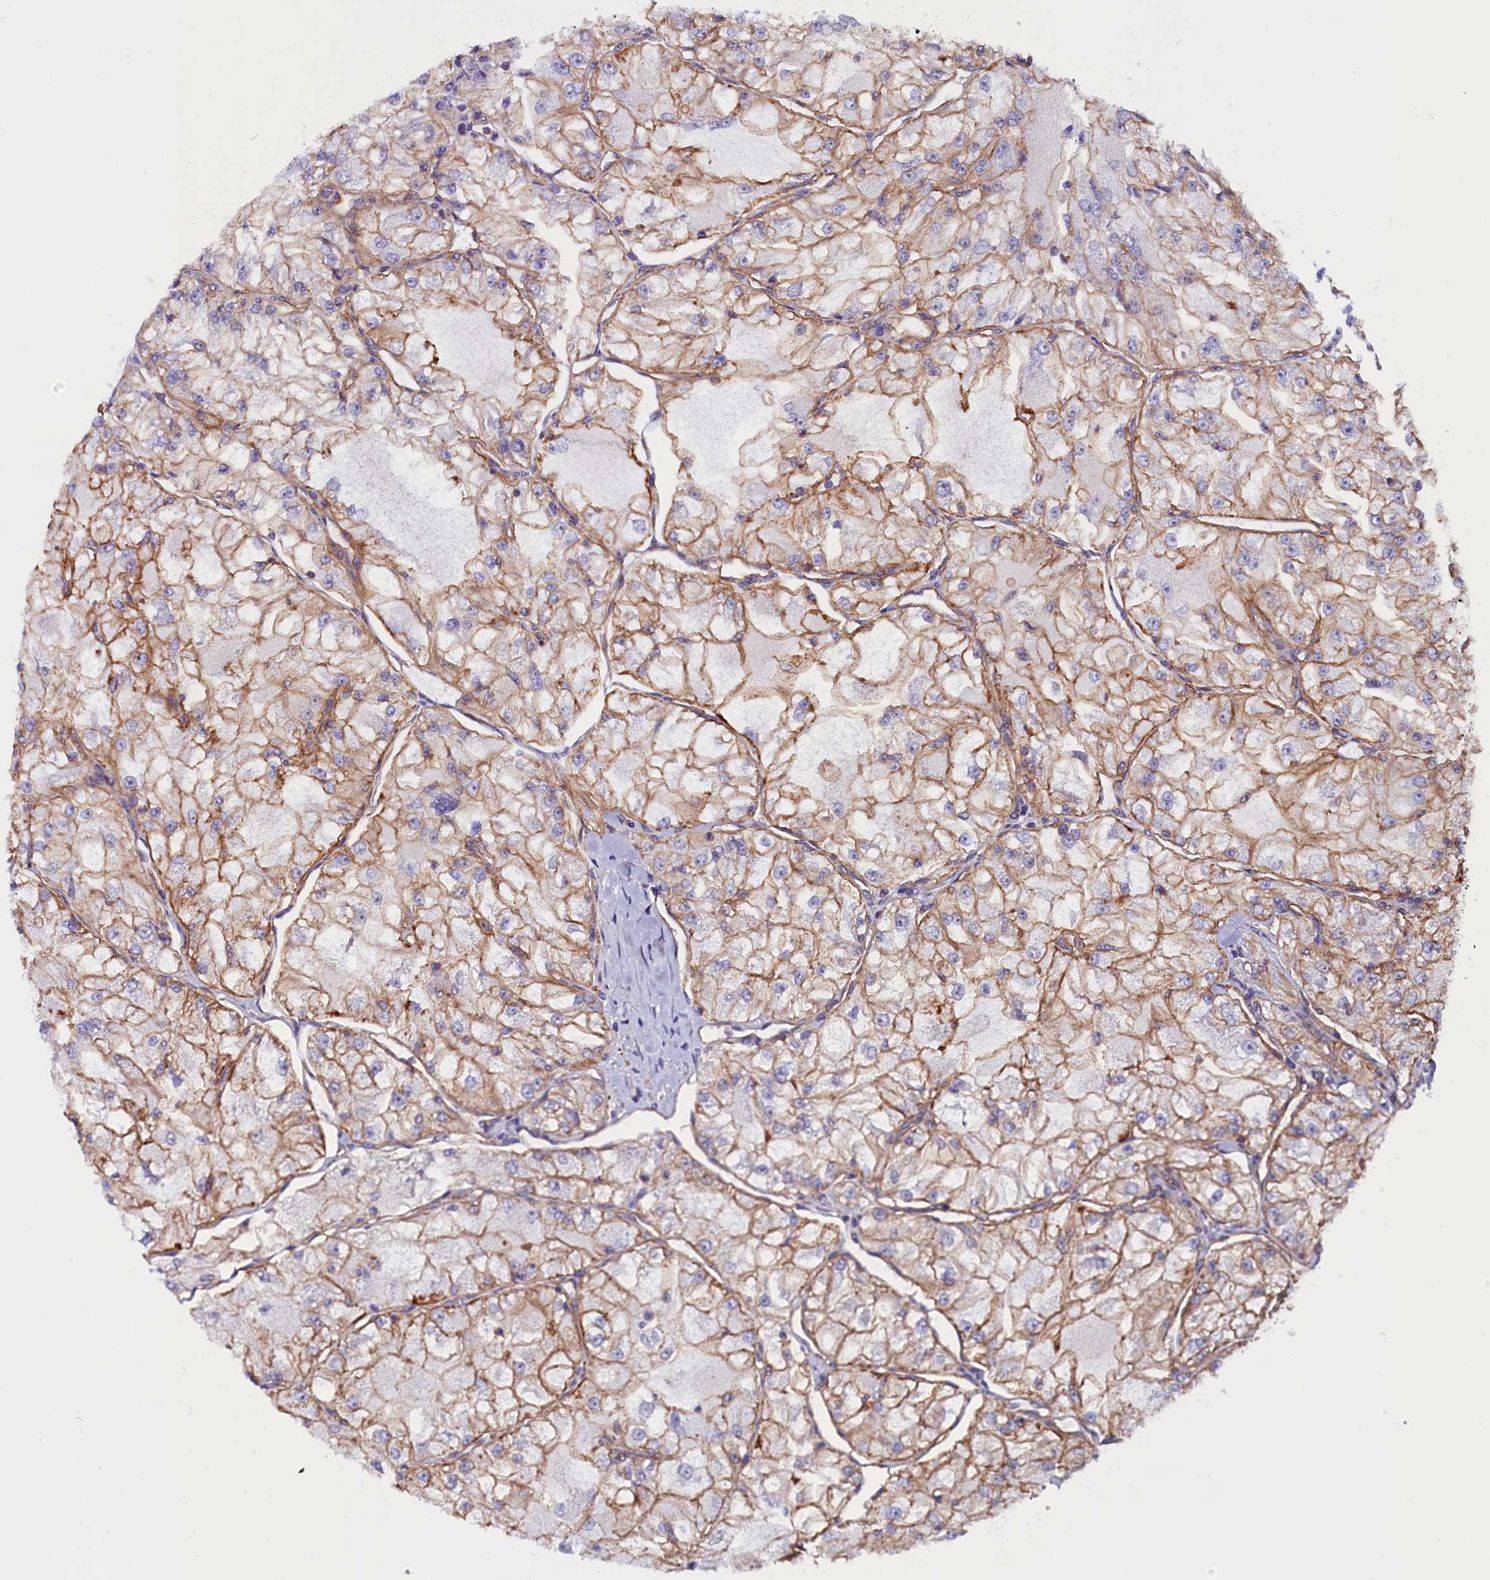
{"staining": {"intensity": "moderate", "quantity": "25%-75%", "location": "cytoplasmic/membranous"}, "tissue": "renal cancer", "cell_type": "Tumor cells", "image_type": "cancer", "snomed": [{"axis": "morphology", "description": "Adenocarcinoma, NOS"}, {"axis": "topography", "description": "Kidney"}], "caption": "A brown stain labels moderate cytoplasmic/membranous positivity of a protein in human renal cancer tumor cells.", "gene": "ZNF749", "patient": {"sex": "female", "age": 72}}